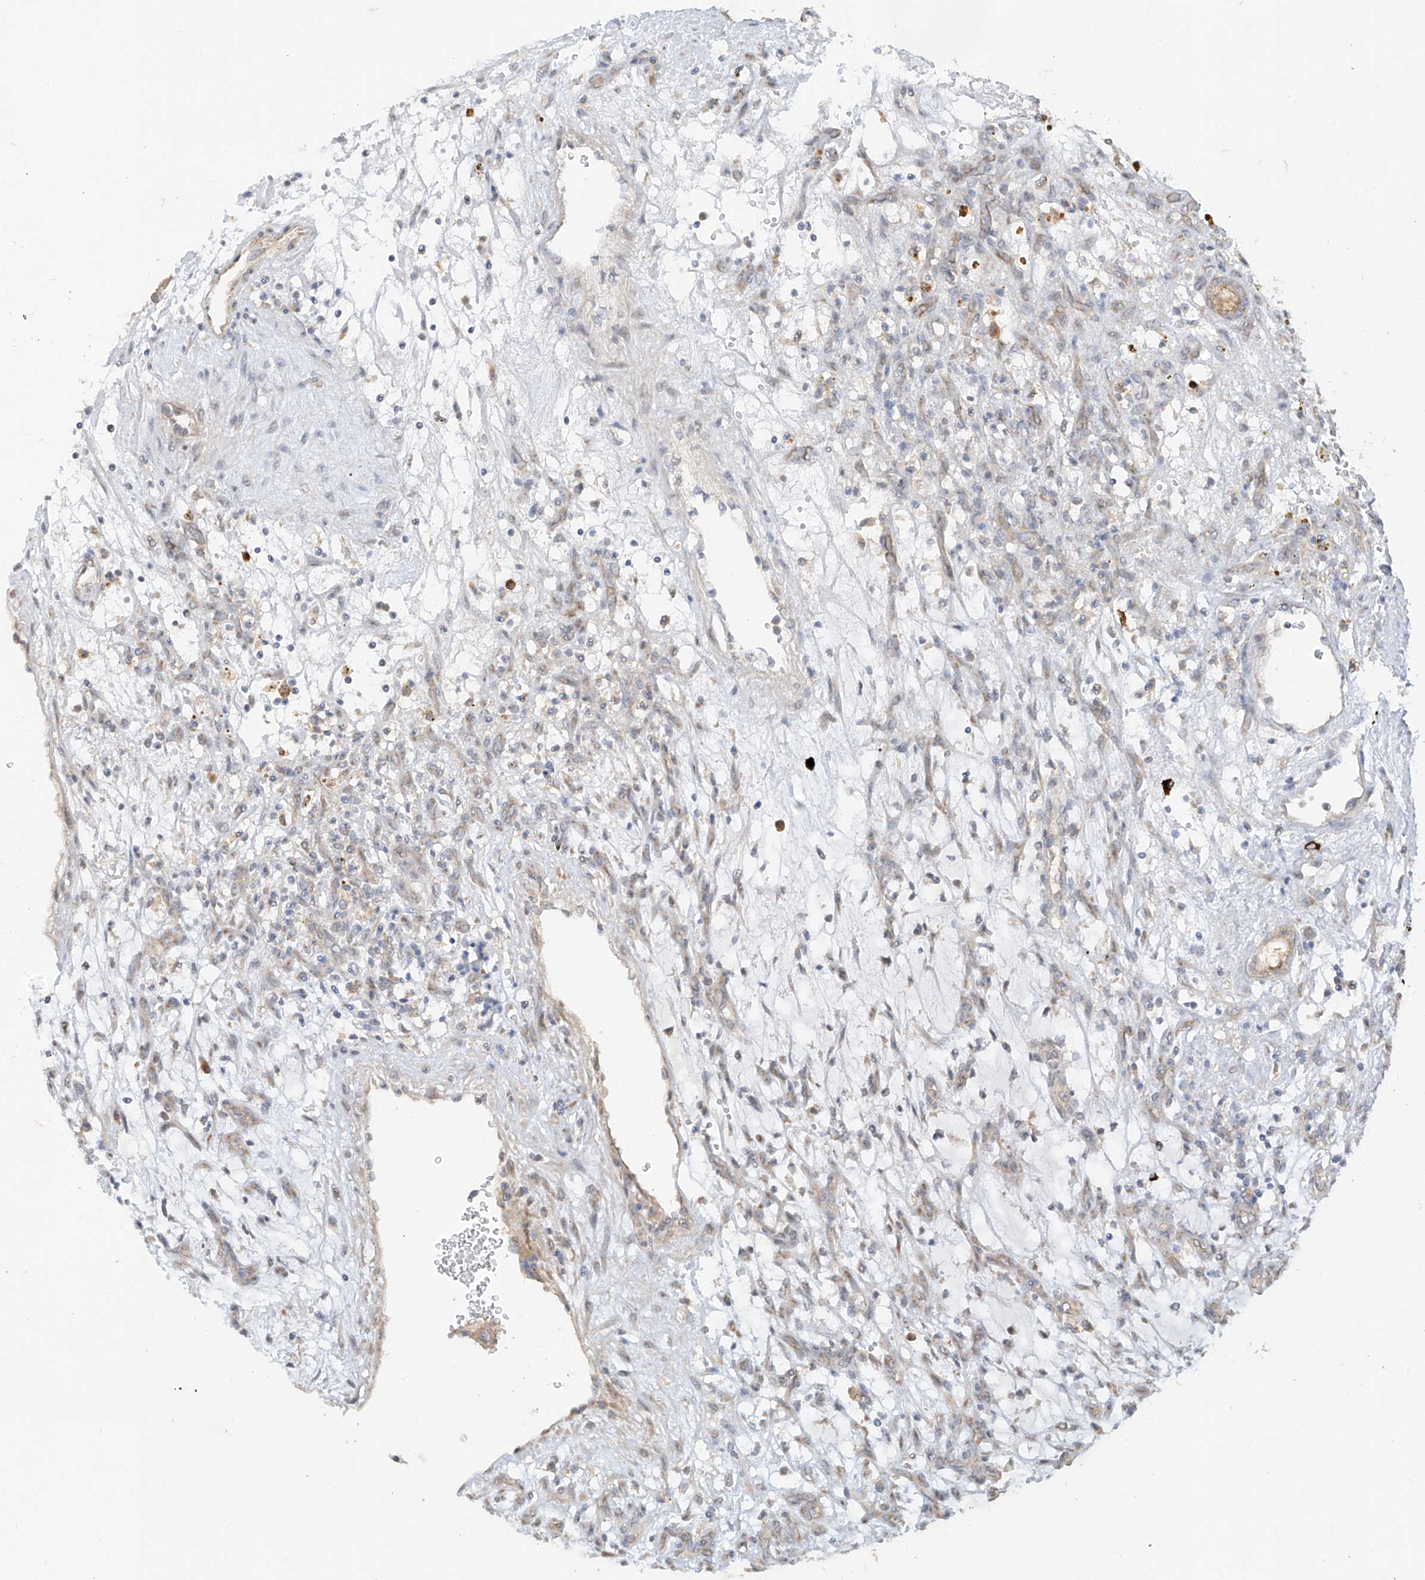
{"staining": {"intensity": "weak", "quantity": "<25%", "location": "cytoplasmic/membranous"}, "tissue": "renal cancer", "cell_type": "Tumor cells", "image_type": "cancer", "snomed": [{"axis": "morphology", "description": "Adenocarcinoma, NOS"}, {"axis": "topography", "description": "Kidney"}], "caption": "Protein analysis of renal cancer reveals no significant staining in tumor cells. (Stains: DAB IHC with hematoxylin counter stain, Microscopy: brightfield microscopy at high magnification).", "gene": "MTUS2", "patient": {"sex": "female", "age": 57}}